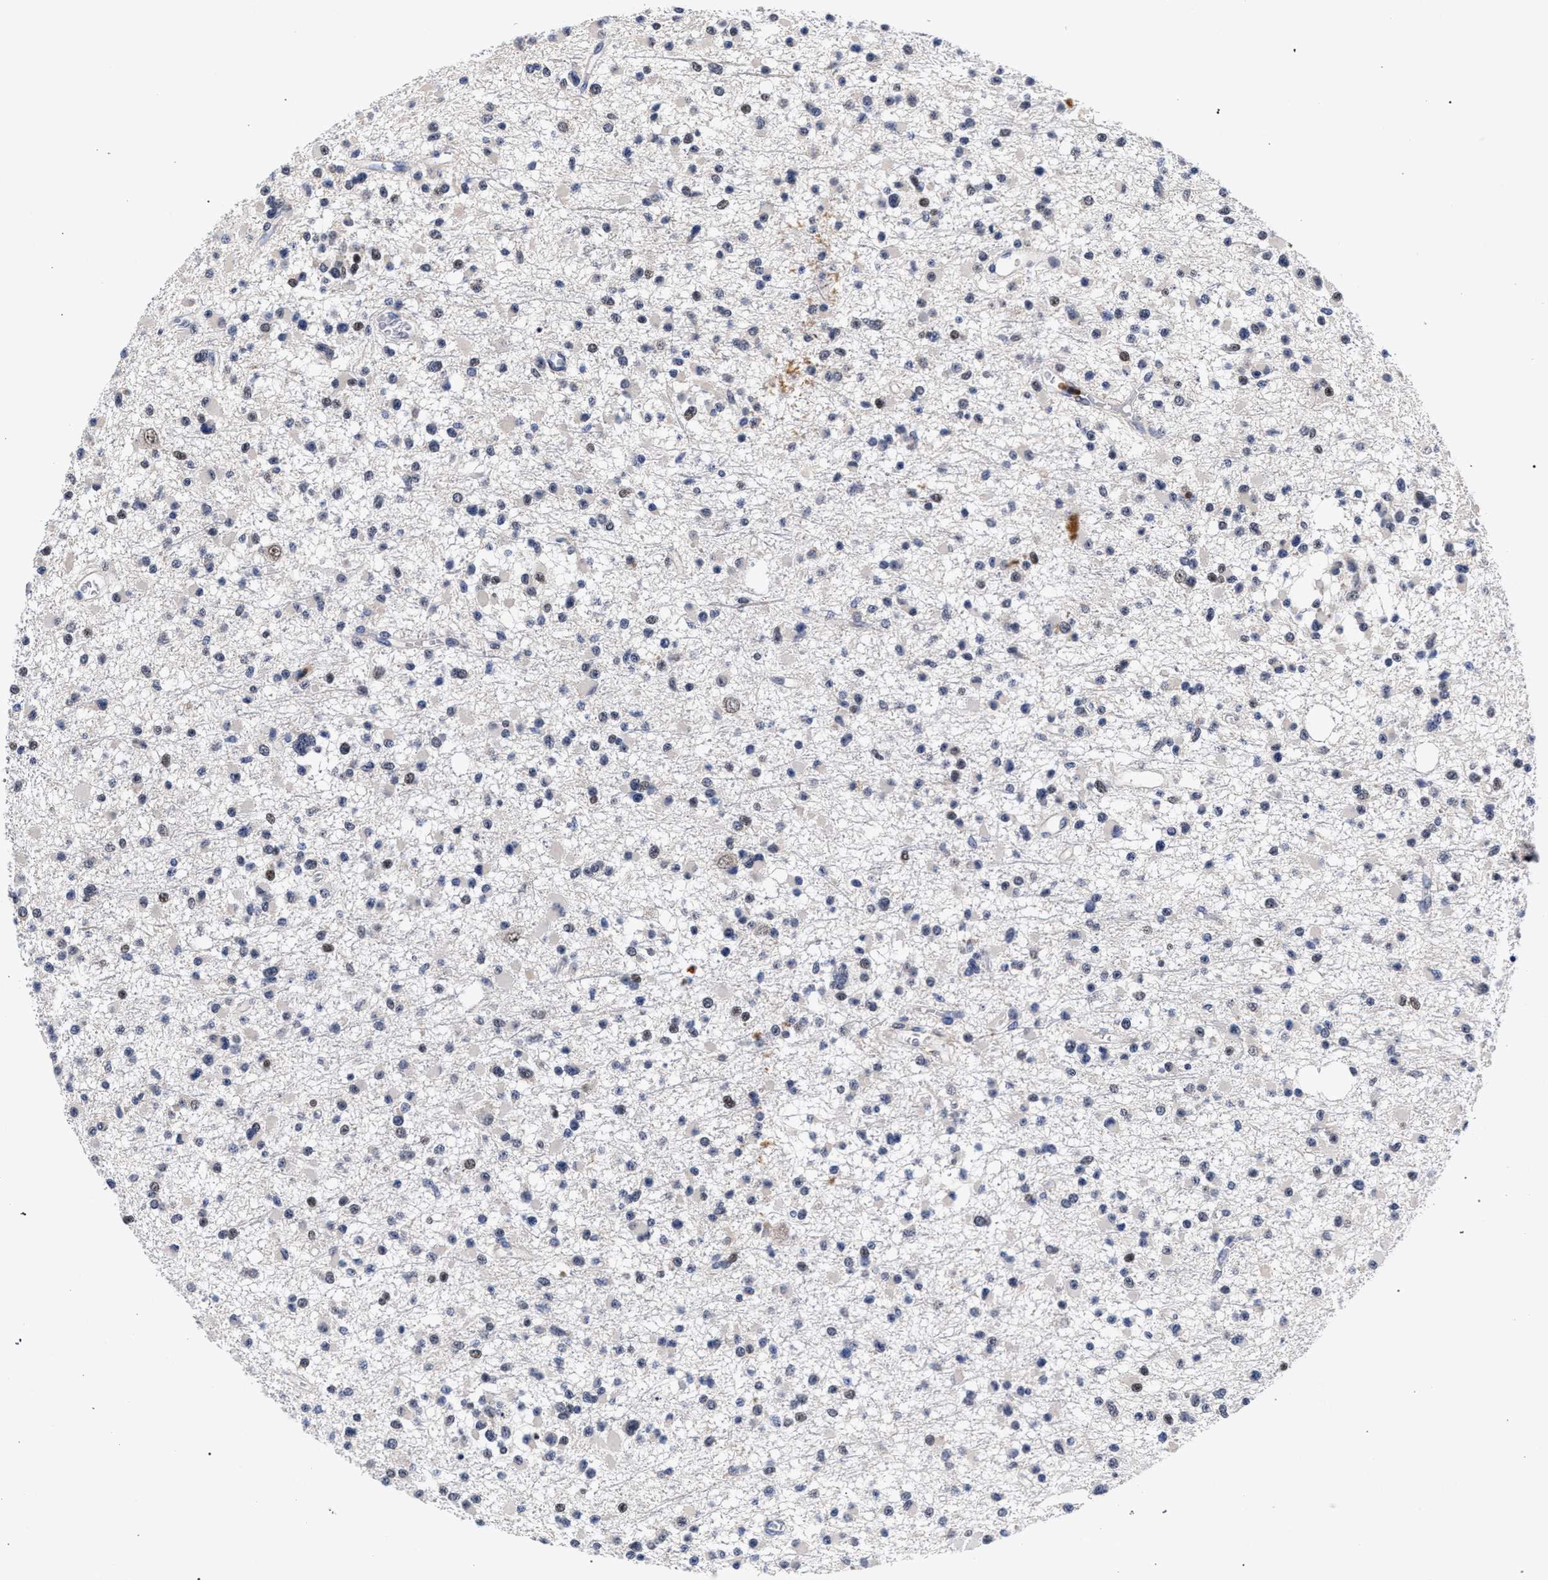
{"staining": {"intensity": "negative", "quantity": "none", "location": "none"}, "tissue": "glioma", "cell_type": "Tumor cells", "image_type": "cancer", "snomed": [{"axis": "morphology", "description": "Glioma, malignant, Low grade"}, {"axis": "topography", "description": "Brain"}], "caption": "This is an immunohistochemistry (IHC) image of human glioma. There is no positivity in tumor cells.", "gene": "ZNF462", "patient": {"sex": "female", "age": 22}}